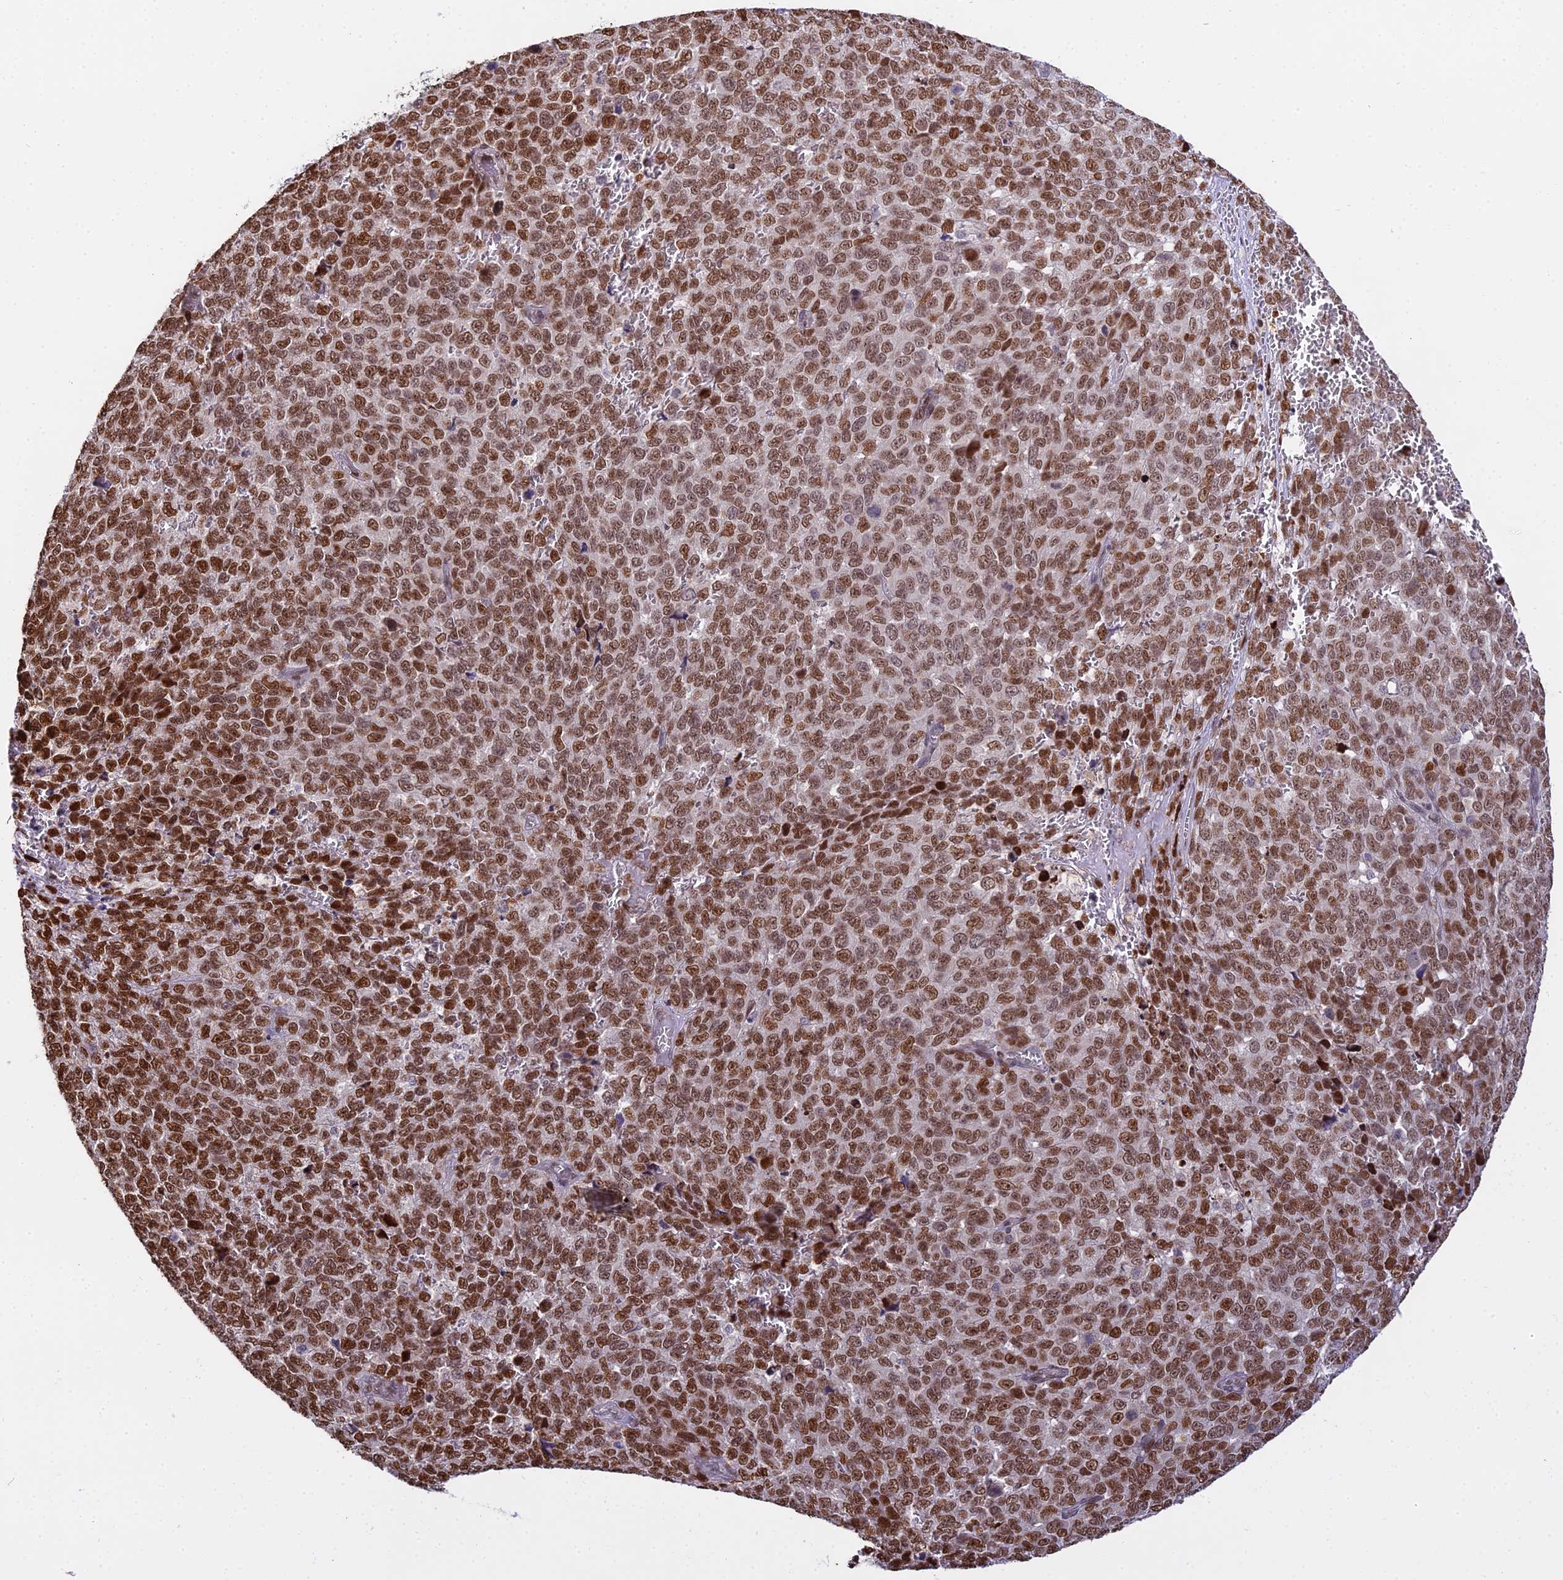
{"staining": {"intensity": "moderate", "quantity": ">75%", "location": "nuclear"}, "tissue": "melanoma", "cell_type": "Tumor cells", "image_type": "cancer", "snomed": [{"axis": "morphology", "description": "Malignant melanoma, NOS"}, {"axis": "topography", "description": "Nose, NOS"}], "caption": "DAB immunohistochemical staining of malignant melanoma shows moderate nuclear protein expression in approximately >75% of tumor cells.", "gene": "ZNF707", "patient": {"sex": "female", "age": 48}}